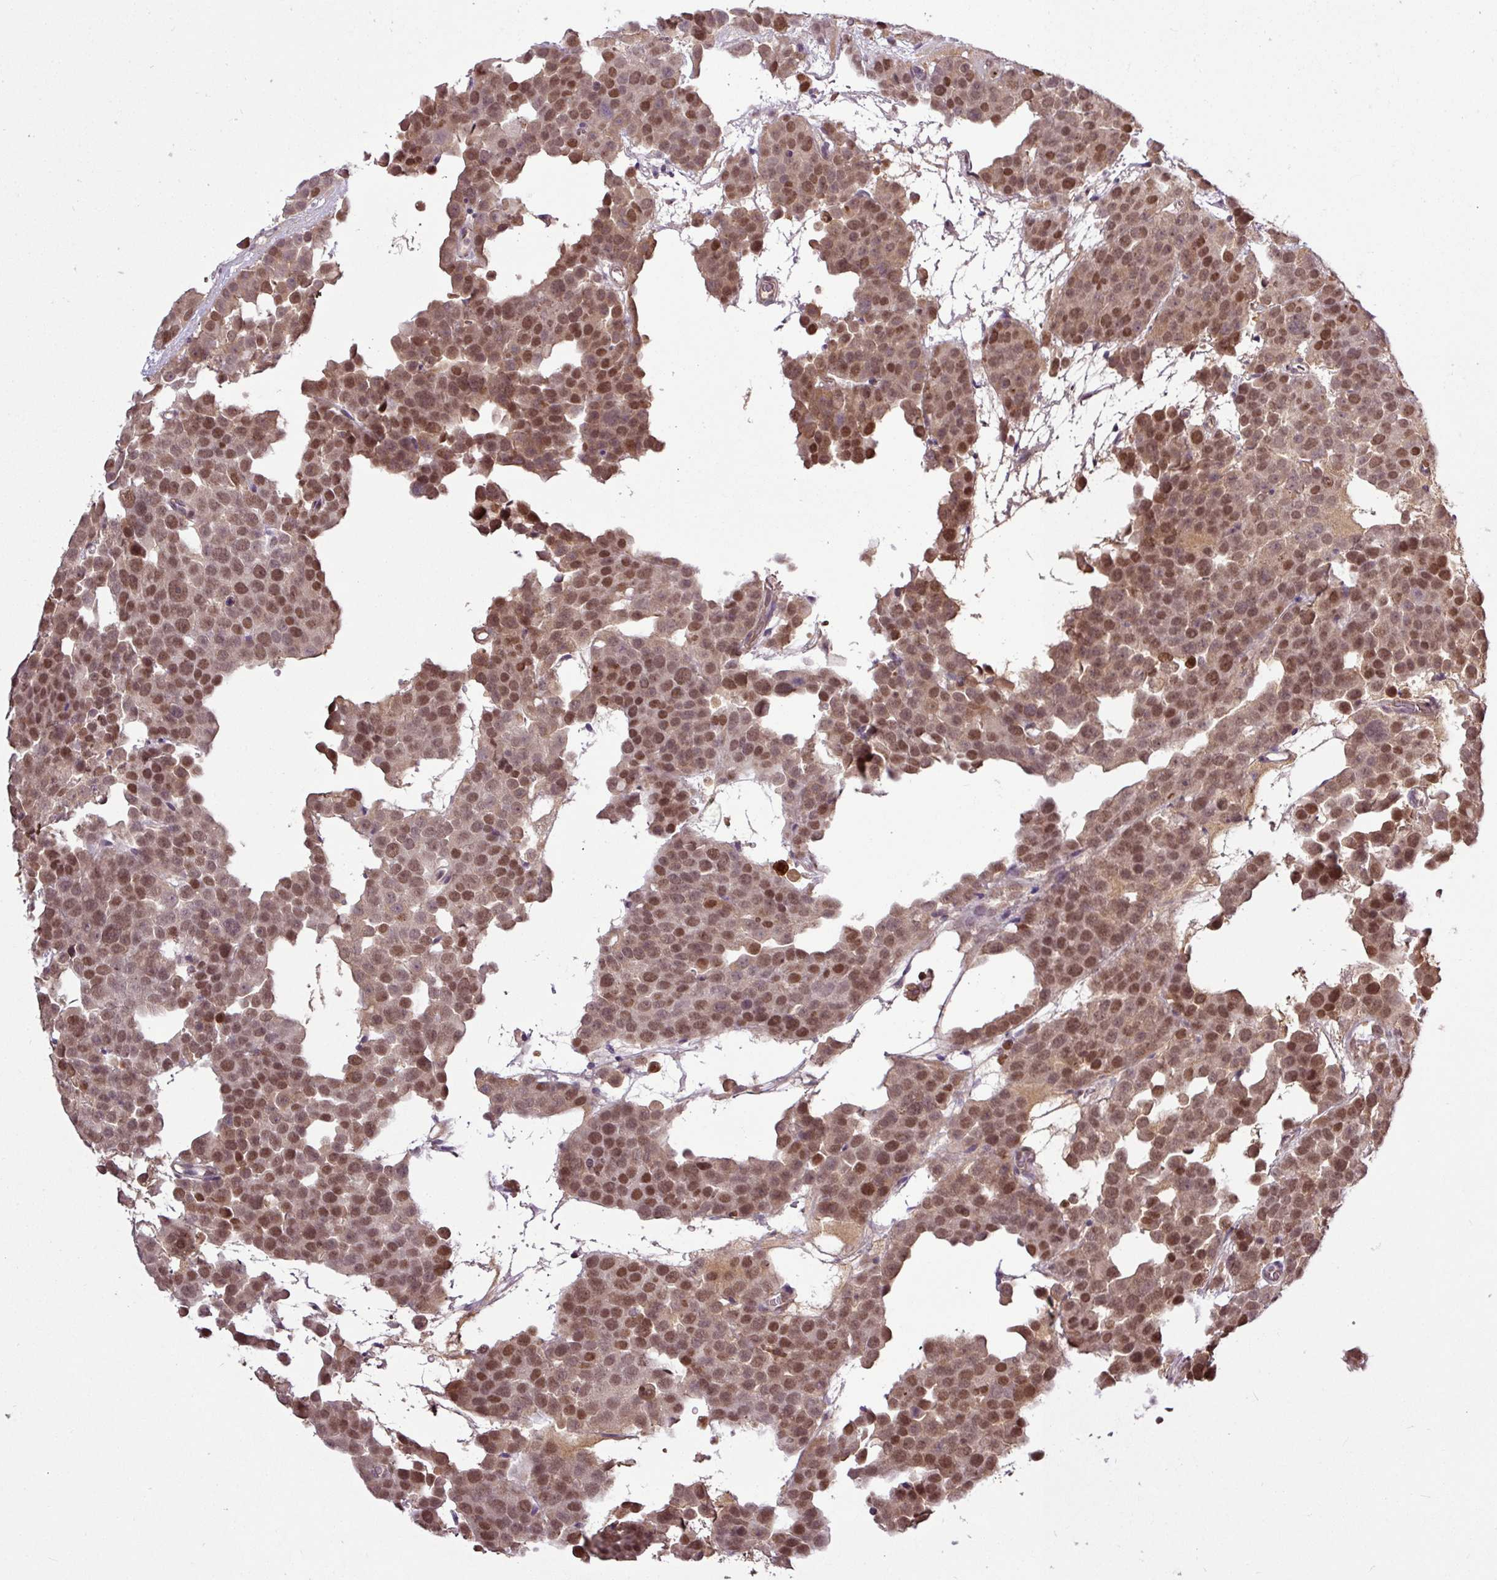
{"staining": {"intensity": "moderate", "quantity": ">75%", "location": "cytoplasmic/membranous,nuclear"}, "tissue": "testis cancer", "cell_type": "Tumor cells", "image_type": "cancer", "snomed": [{"axis": "morphology", "description": "Seminoma, NOS"}, {"axis": "topography", "description": "Testis"}], "caption": "About >75% of tumor cells in human testis seminoma reveal moderate cytoplasmic/membranous and nuclear protein expression as visualized by brown immunohistochemical staining.", "gene": "ITPKC", "patient": {"sex": "male", "age": 71}}